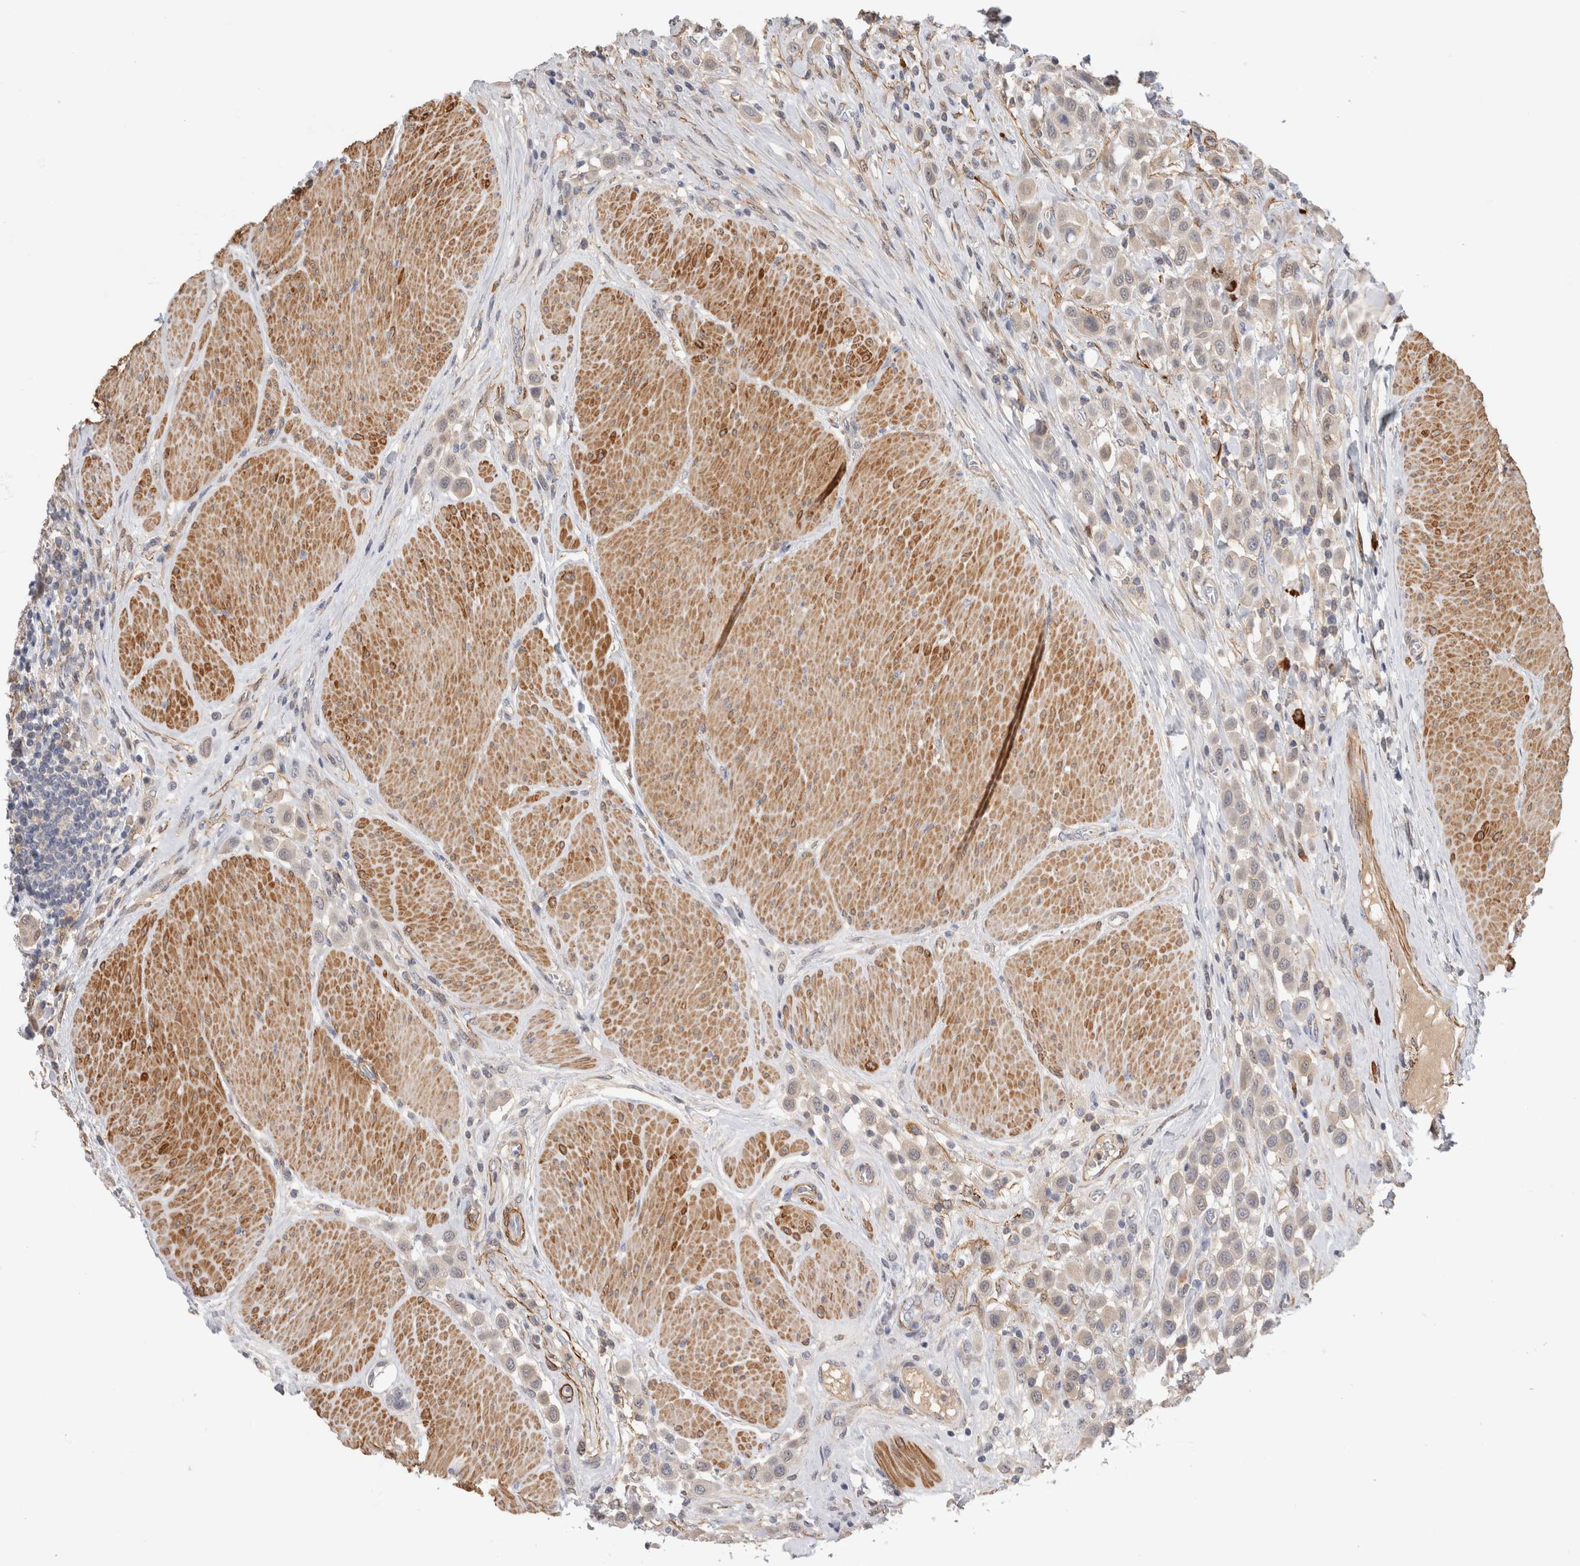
{"staining": {"intensity": "negative", "quantity": "none", "location": "none"}, "tissue": "urothelial cancer", "cell_type": "Tumor cells", "image_type": "cancer", "snomed": [{"axis": "morphology", "description": "Urothelial carcinoma, High grade"}, {"axis": "topography", "description": "Urinary bladder"}], "caption": "Tumor cells are negative for protein expression in human high-grade urothelial carcinoma.", "gene": "PGM1", "patient": {"sex": "male", "age": 50}}